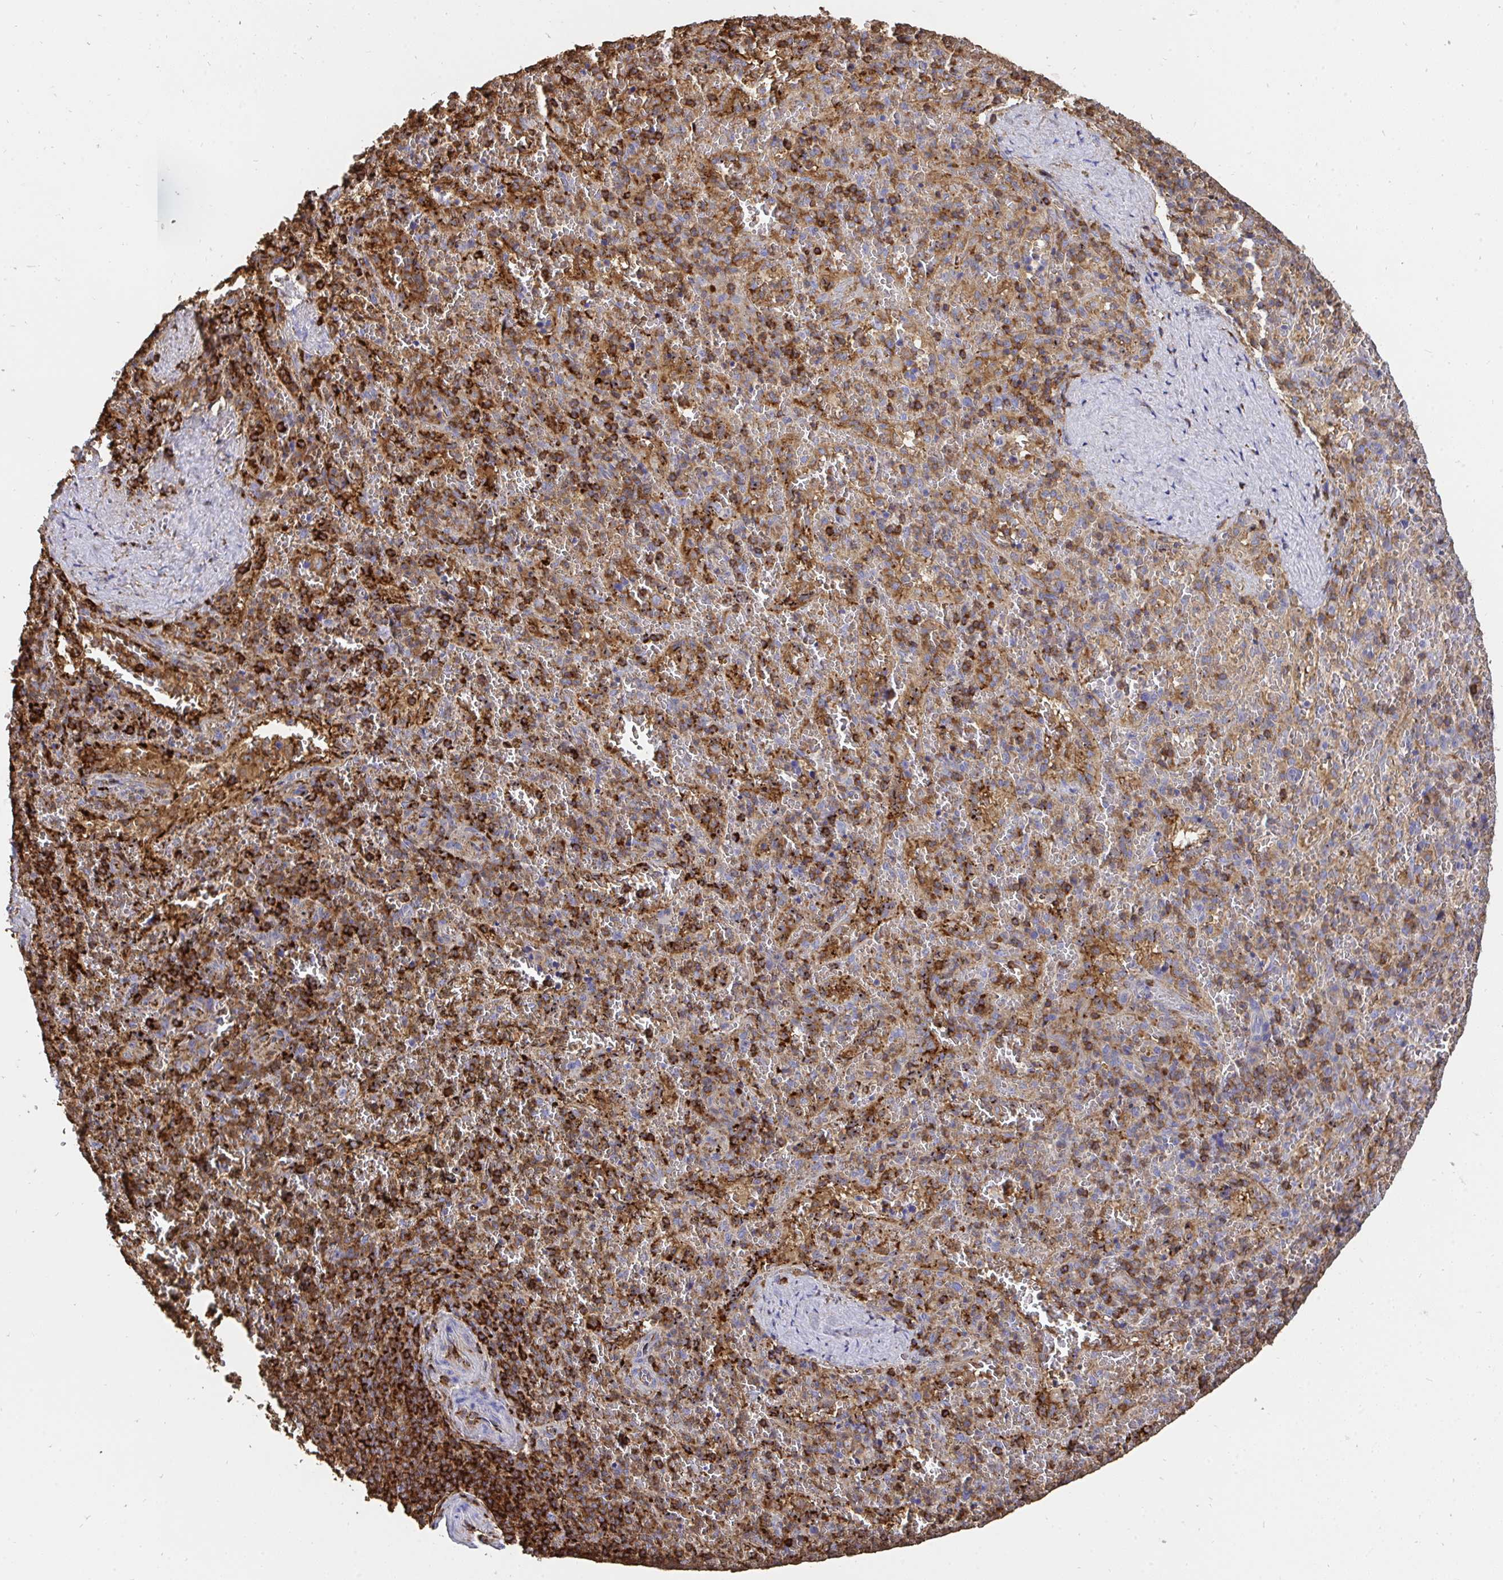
{"staining": {"intensity": "strong", "quantity": "25%-75%", "location": "cytoplasmic/membranous"}, "tissue": "spleen", "cell_type": "Cells in red pulp", "image_type": "normal", "snomed": [{"axis": "morphology", "description": "Normal tissue, NOS"}, {"axis": "topography", "description": "Spleen"}], "caption": "Spleen stained with immunohistochemistry exhibits strong cytoplasmic/membranous staining in approximately 25%-75% of cells in red pulp. (DAB (3,3'-diaminobenzidine) IHC, brown staining for protein, blue staining for nuclei).", "gene": "CFL1", "patient": {"sex": "female", "age": 50}}